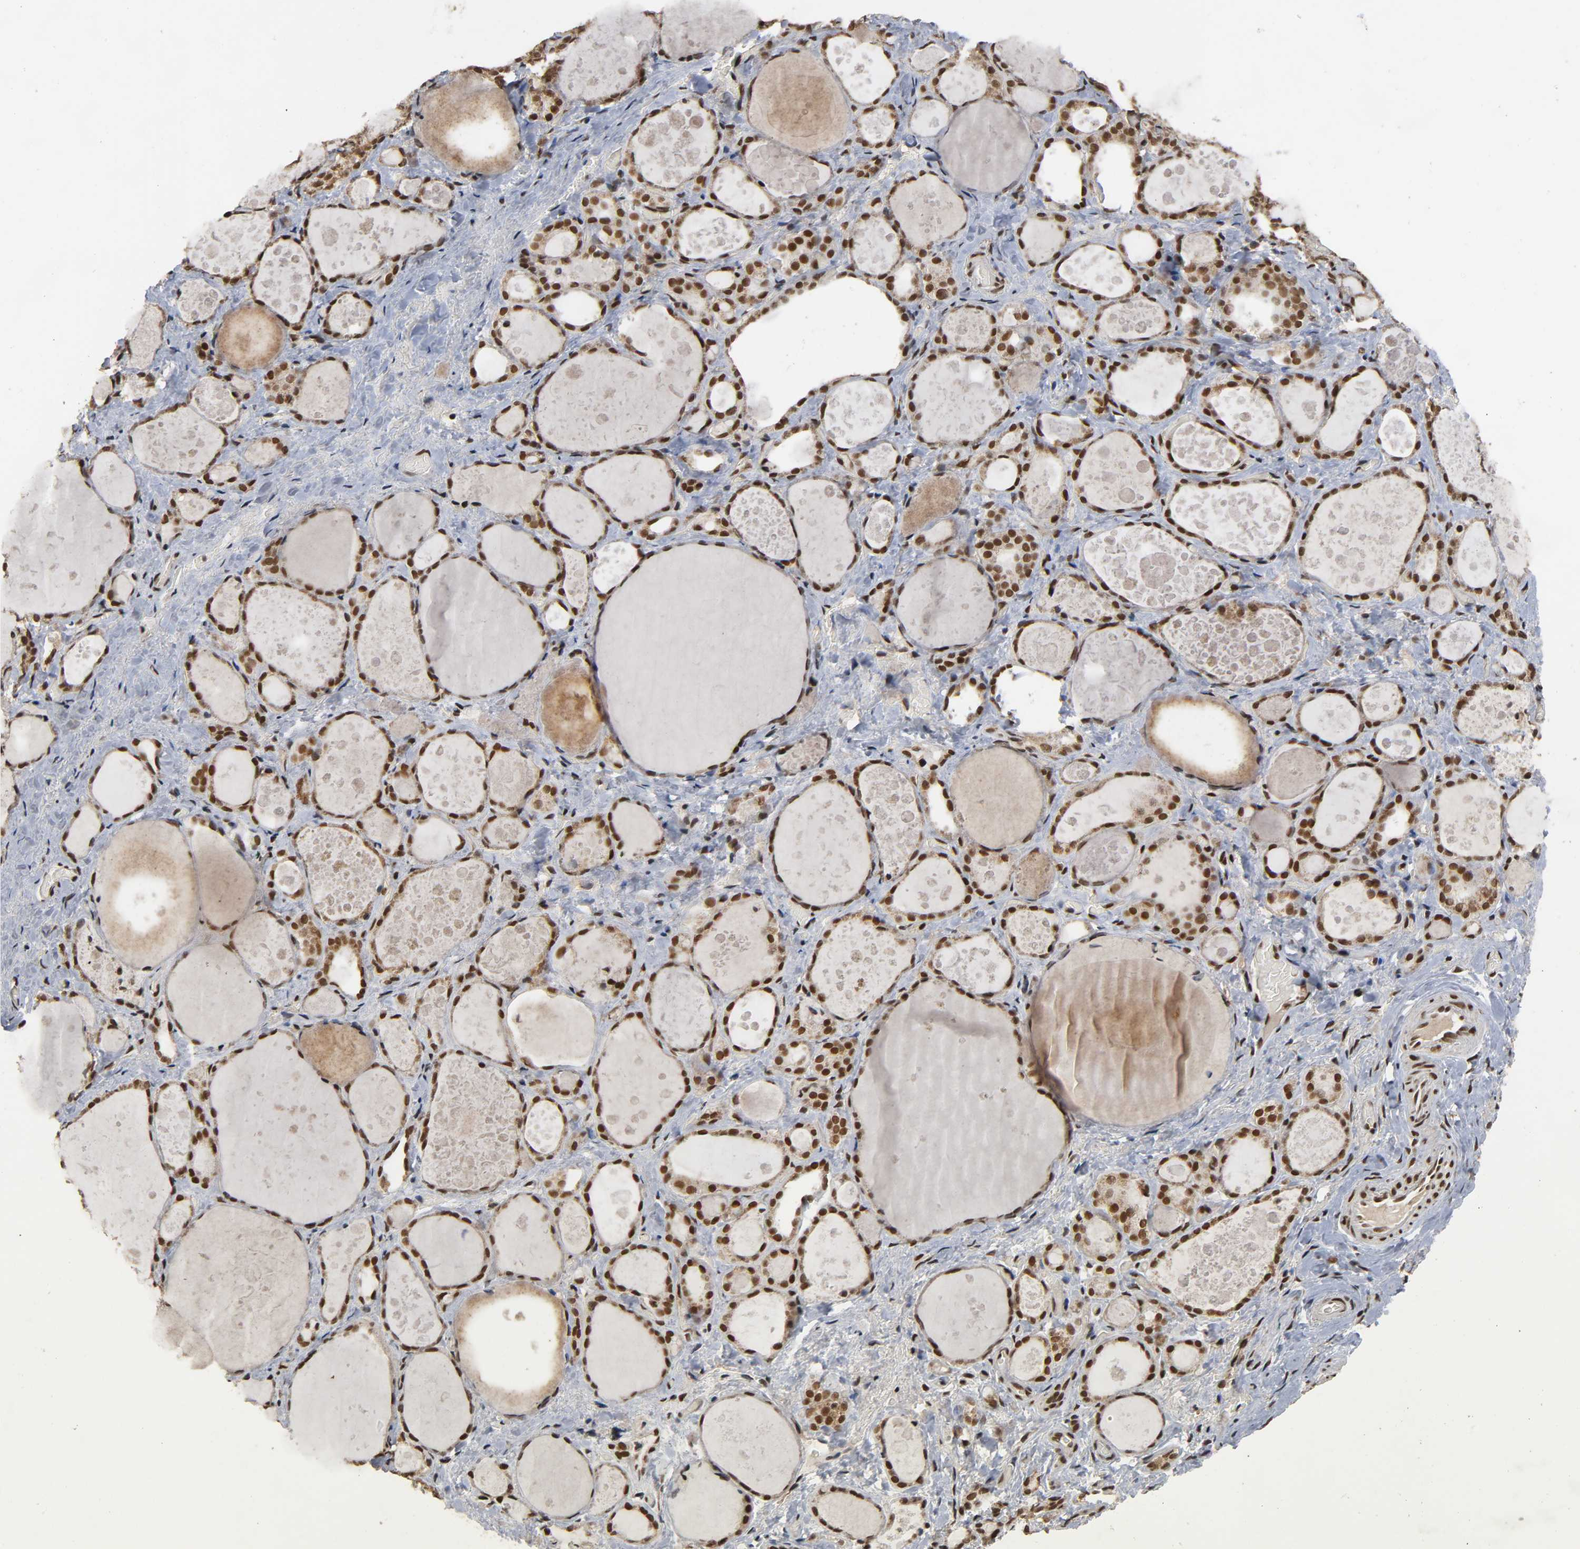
{"staining": {"intensity": "strong", "quantity": ">75%", "location": "nuclear"}, "tissue": "thyroid gland", "cell_type": "Glandular cells", "image_type": "normal", "snomed": [{"axis": "morphology", "description": "Normal tissue, NOS"}, {"axis": "topography", "description": "Thyroid gland"}], "caption": "Approximately >75% of glandular cells in benign thyroid gland reveal strong nuclear protein expression as visualized by brown immunohistochemical staining.", "gene": "ZNF384", "patient": {"sex": "female", "age": 75}}